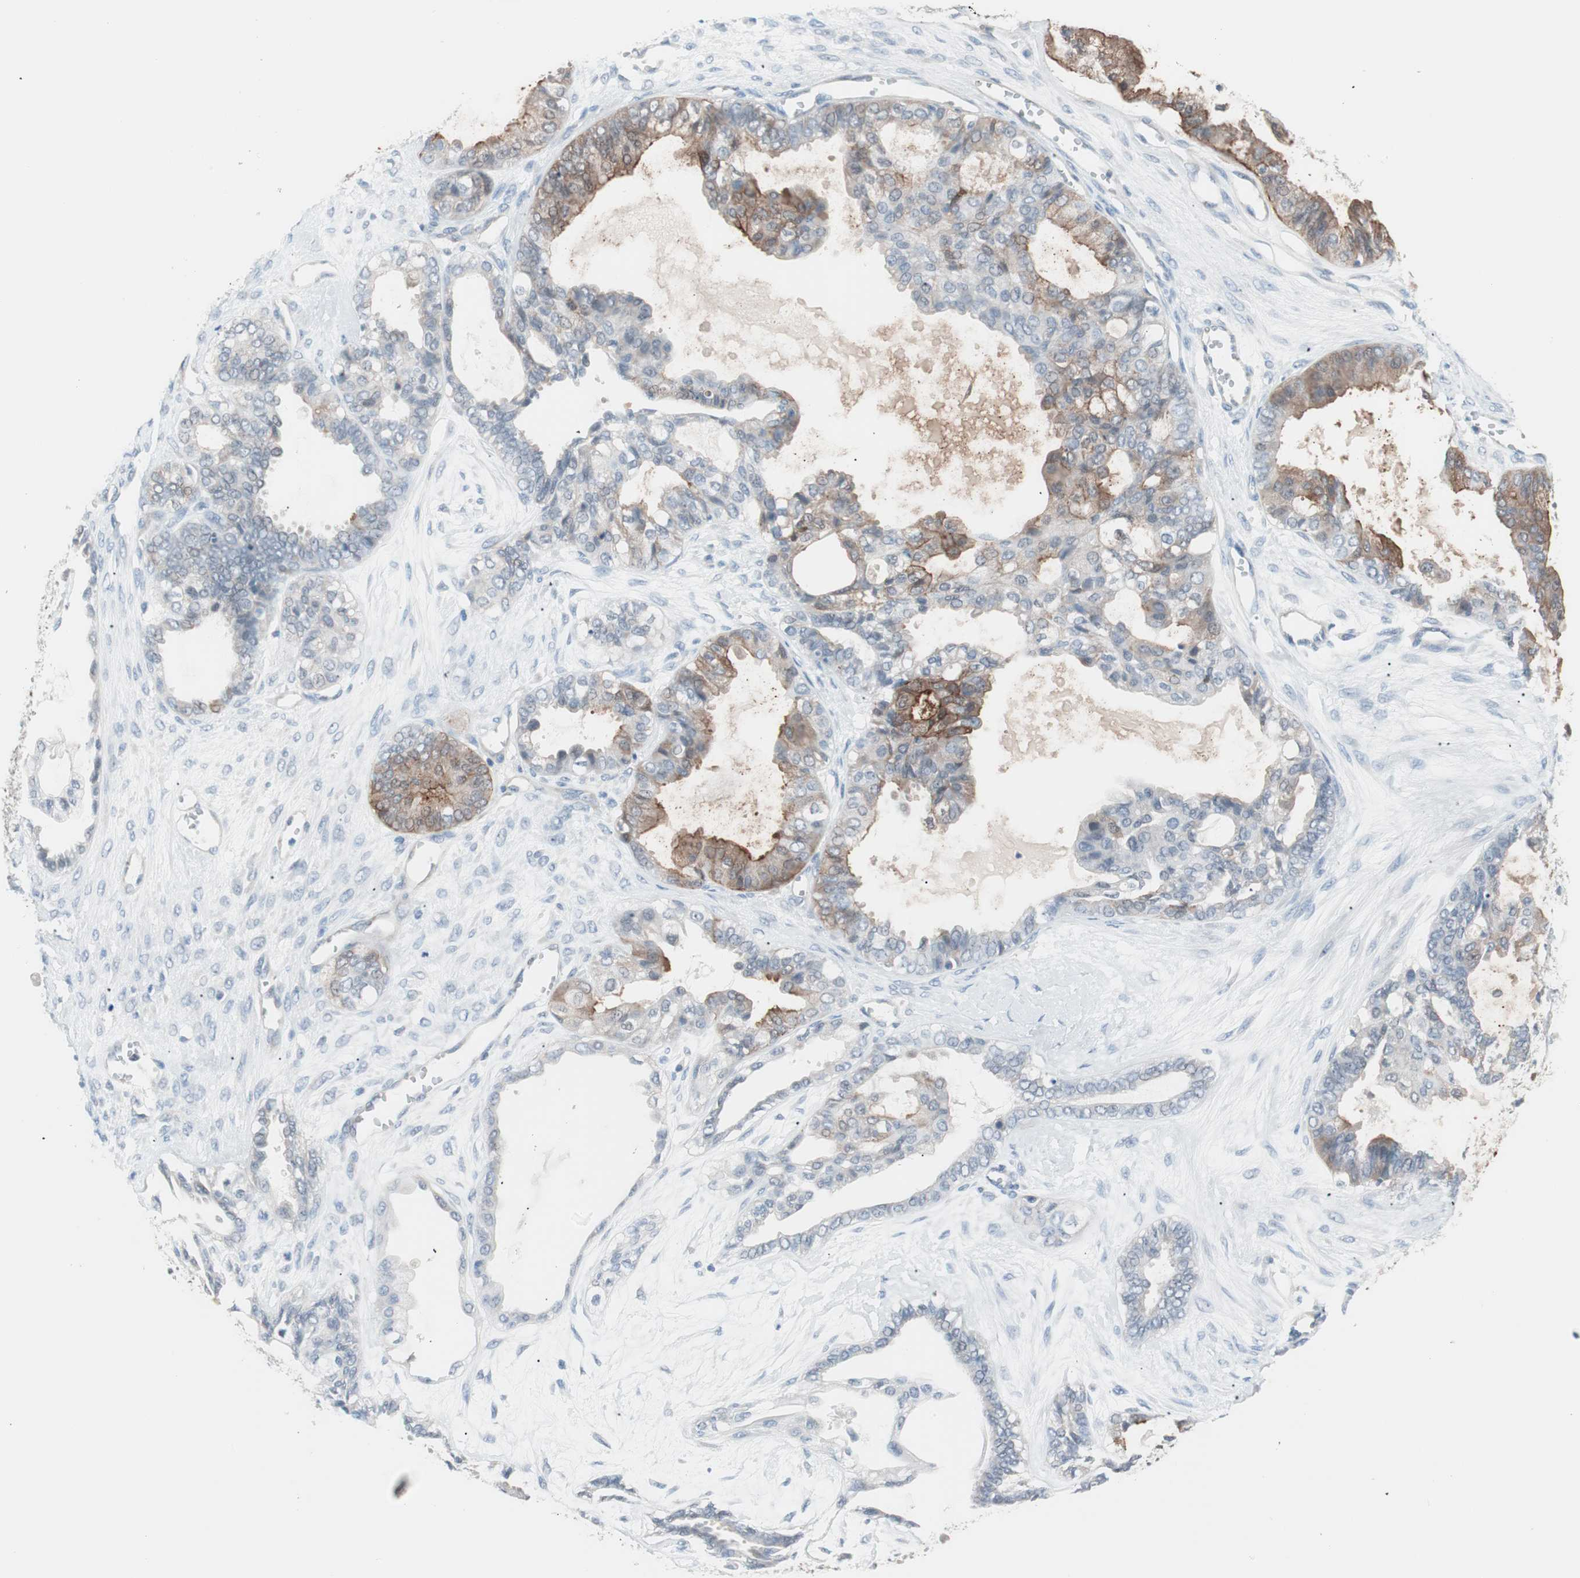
{"staining": {"intensity": "moderate", "quantity": "25%-75%", "location": "cytoplasmic/membranous"}, "tissue": "ovarian cancer", "cell_type": "Tumor cells", "image_type": "cancer", "snomed": [{"axis": "morphology", "description": "Carcinoma, NOS"}, {"axis": "morphology", "description": "Carcinoma, endometroid"}, {"axis": "topography", "description": "Ovary"}], "caption": "High-power microscopy captured an immunohistochemistry photomicrograph of carcinoma (ovarian), revealing moderate cytoplasmic/membranous positivity in about 25%-75% of tumor cells.", "gene": "VIL1", "patient": {"sex": "female", "age": 50}}